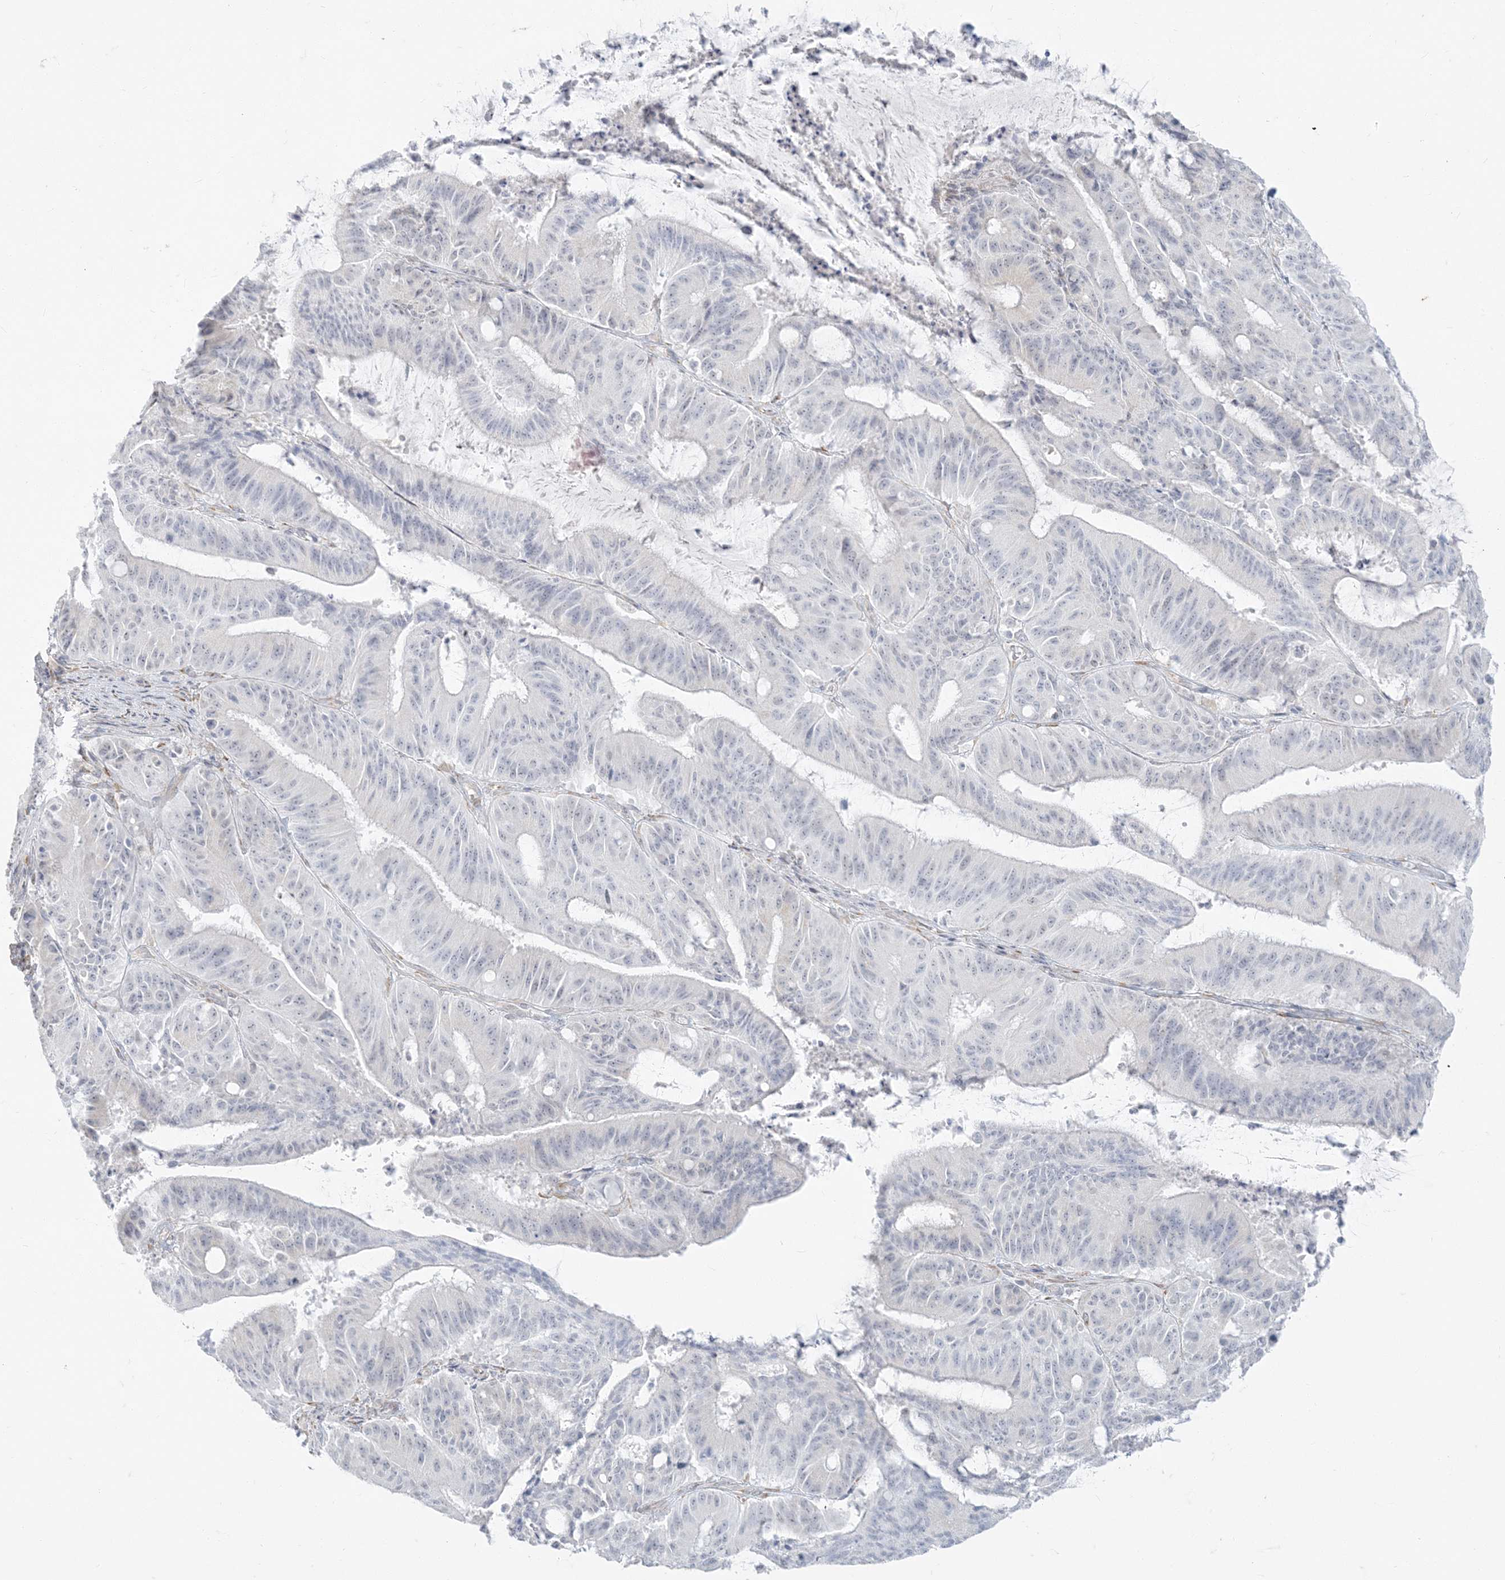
{"staining": {"intensity": "negative", "quantity": "none", "location": "none"}, "tissue": "liver cancer", "cell_type": "Tumor cells", "image_type": "cancer", "snomed": [{"axis": "morphology", "description": "Normal tissue, NOS"}, {"axis": "morphology", "description": "Cholangiocarcinoma"}, {"axis": "topography", "description": "Liver"}, {"axis": "topography", "description": "Peripheral nerve tissue"}], "caption": "Immunohistochemistry photomicrograph of neoplastic tissue: liver cholangiocarcinoma stained with DAB (3,3'-diaminobenzidine) exhibits no significant protein staining in tumor cells.", "gene": "ZC3H6", "patient": {"sex": "female", "age": 73}}